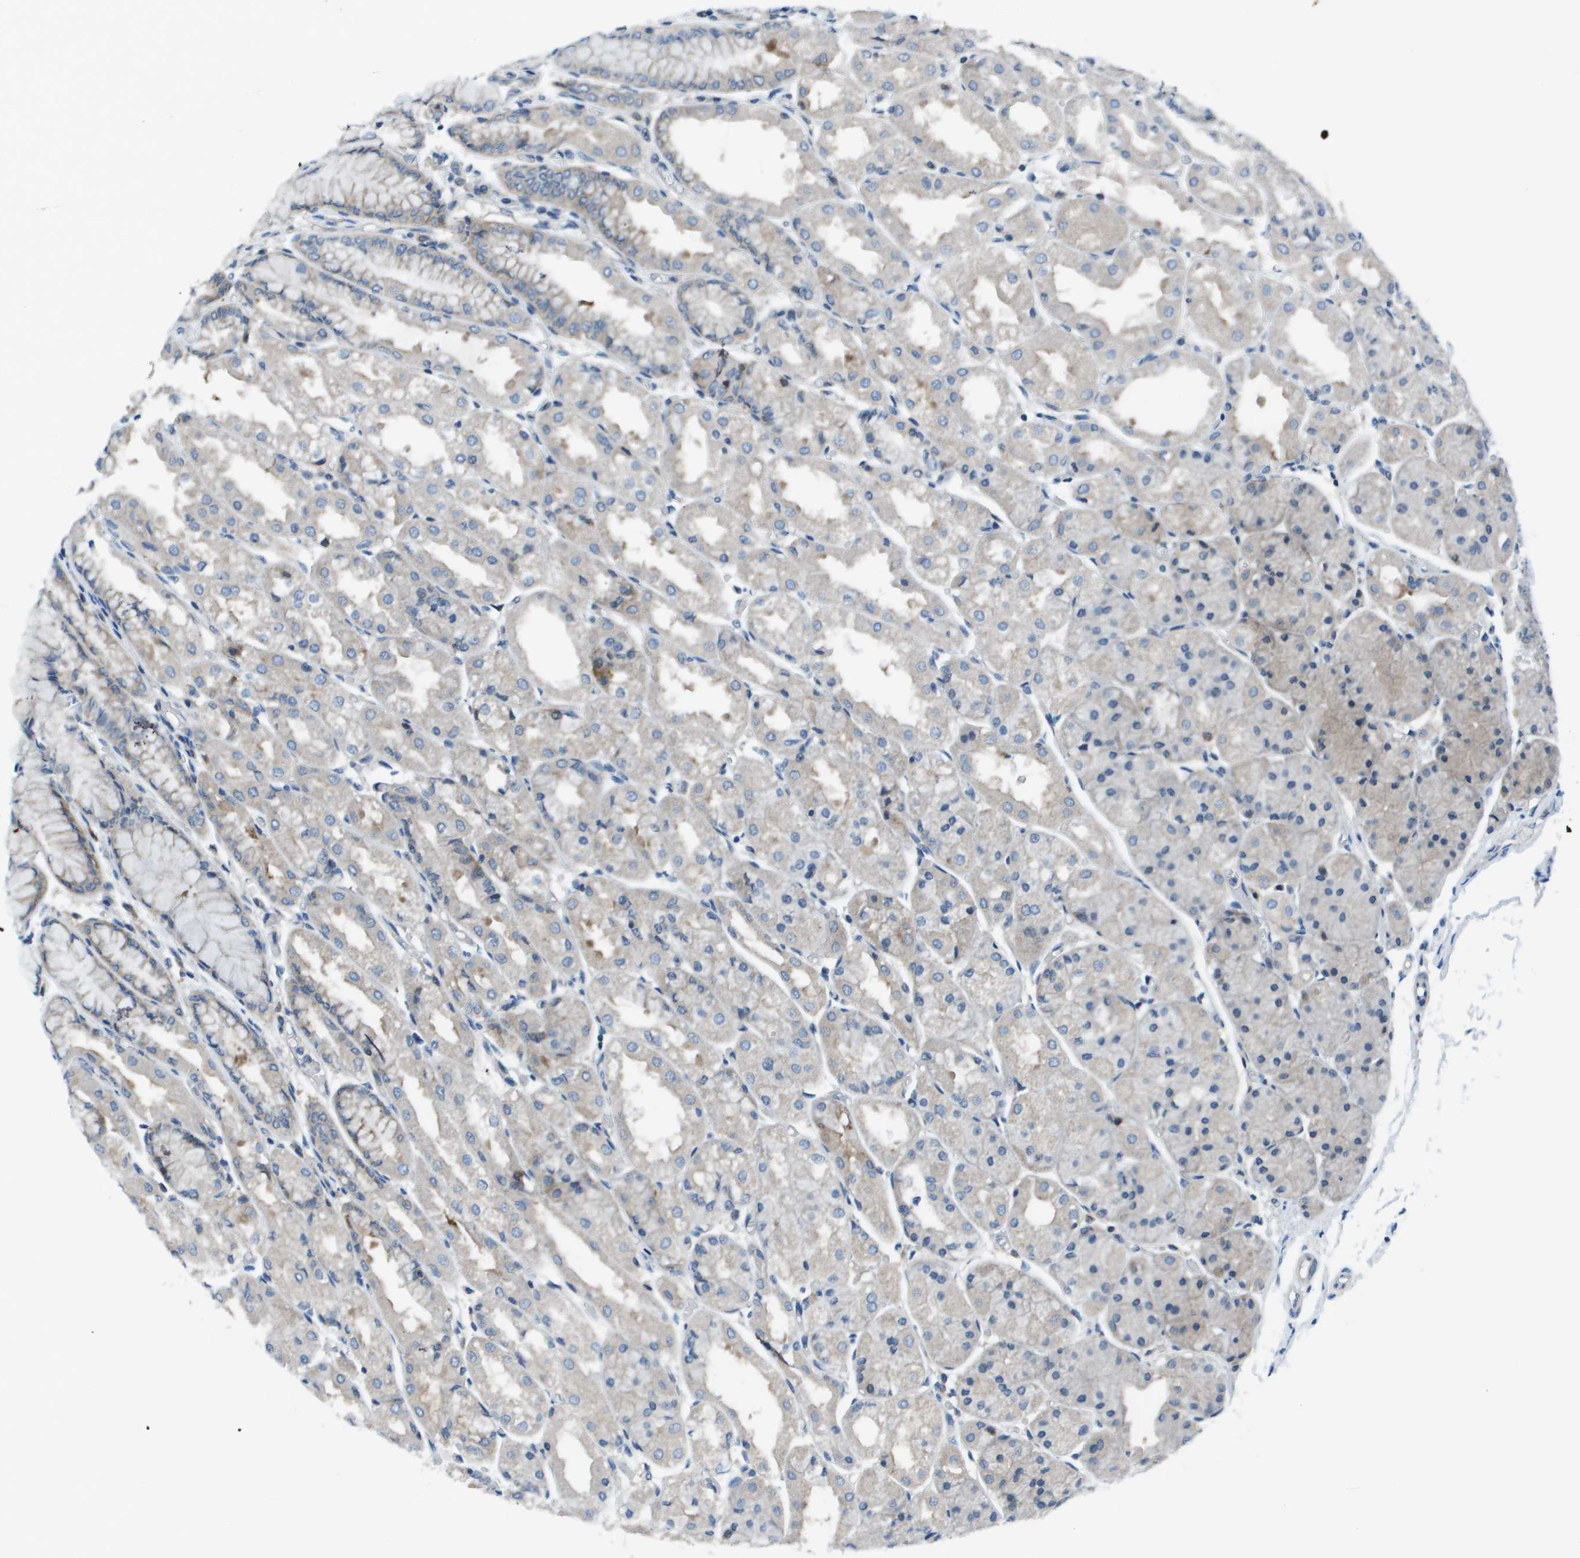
{"staining": {"intensity": "moderate", "quantity": "<25%", "location": "cytoplasmic/membranous"}, "tissue": "stomach", "cell_type": "Glandular cells", "image_type": "normal", "snomed": [{"axis": "morphology", "description": "Normal tissue, NOS"}, {"axis": "topography", "description": "Stomach, upper"}], "caption": "Immunohistochemical staining of benign human stomach demonstrates <25% levels of moderate cytoplasmic/membranous protein expression in approximately <25% of glandular cells.", "gene": "STIP1", "patient": {"sex": "male", "age": 72}}